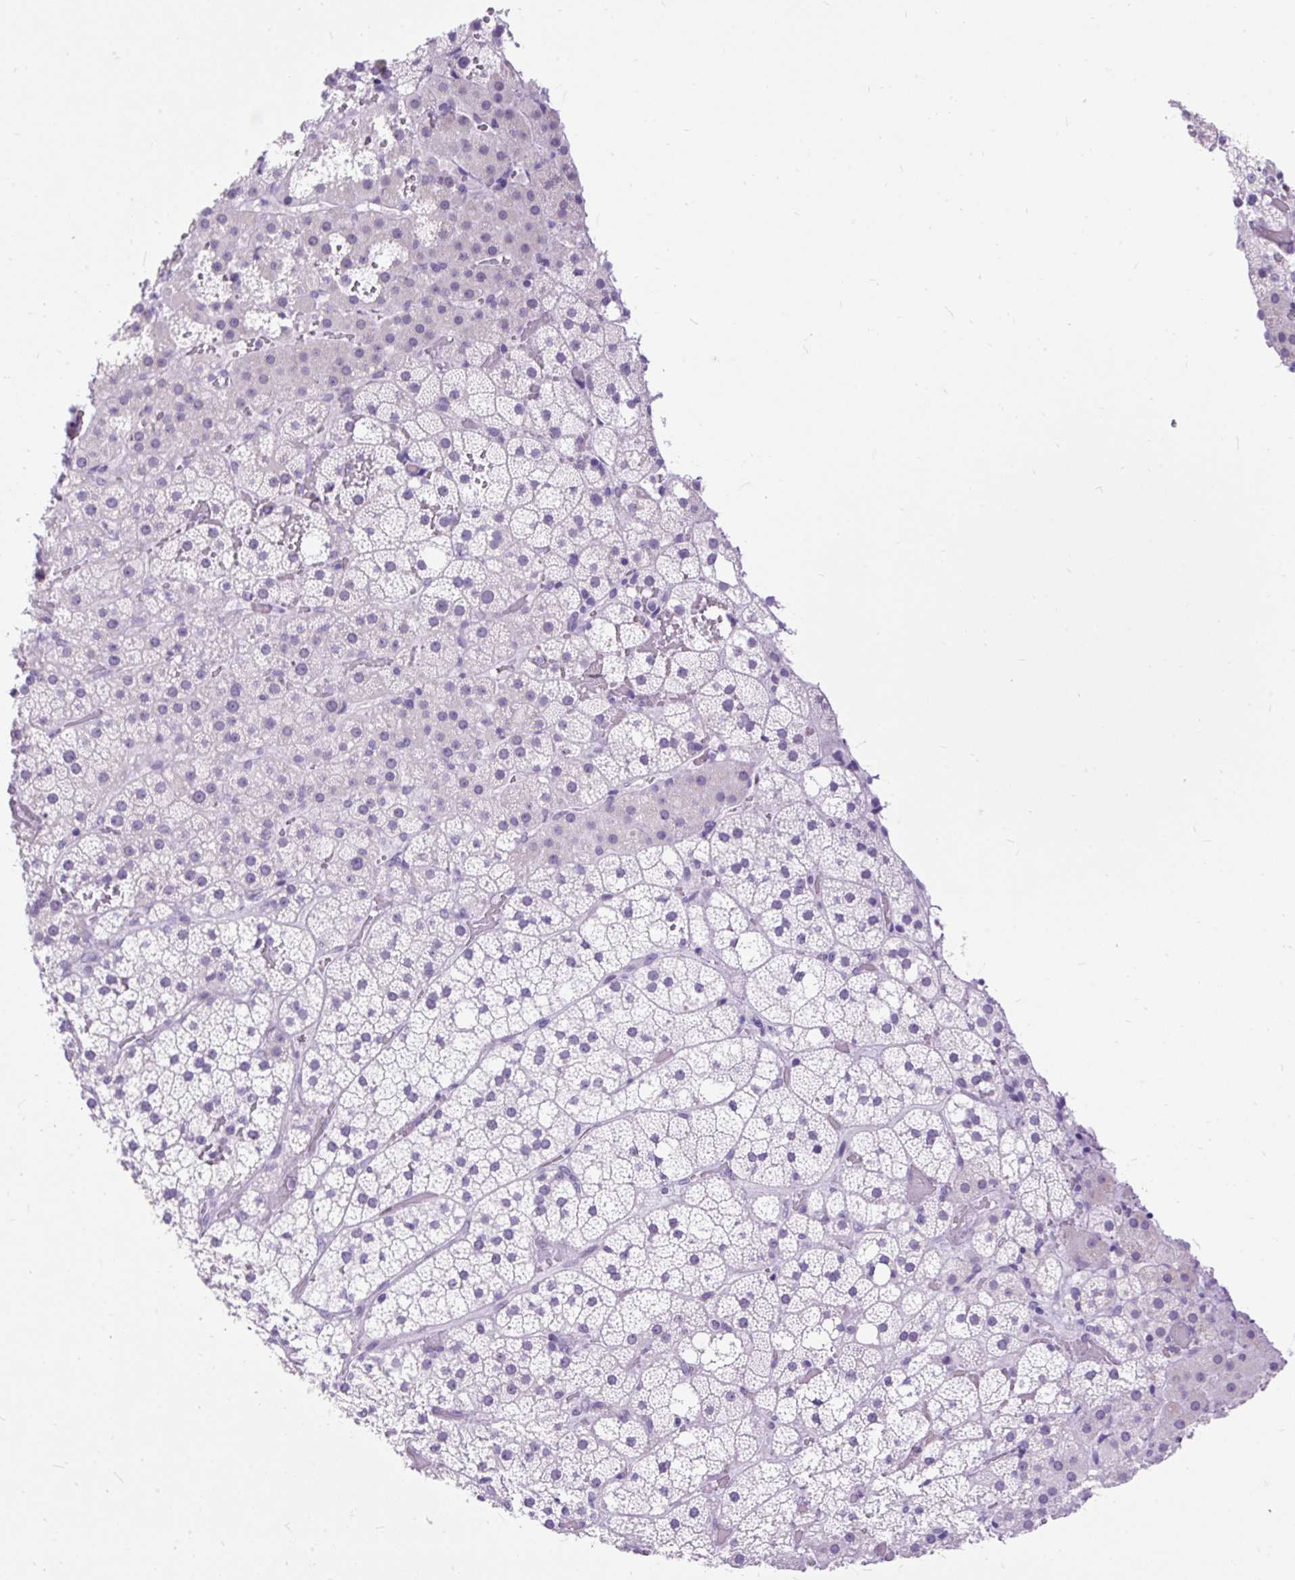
{"staining": {"intensity": "negative", "quantity": "none", "location": "none"}, "tissue": "adrenal gland", "cell_type": "Glandular cells", "image_type": "normal", "snomed": [{"axis": "morphology", "description": "Normal tissue, NOS"}, {"axis": "topography", "description": "Adrenal gland"}], "caption": "Protein analysis of unremarkable adrenal gland reveals no significant positivity in glandular cells.", "gene": "SCGB1A1", "patient": {"sex": "male", "age": 53}}